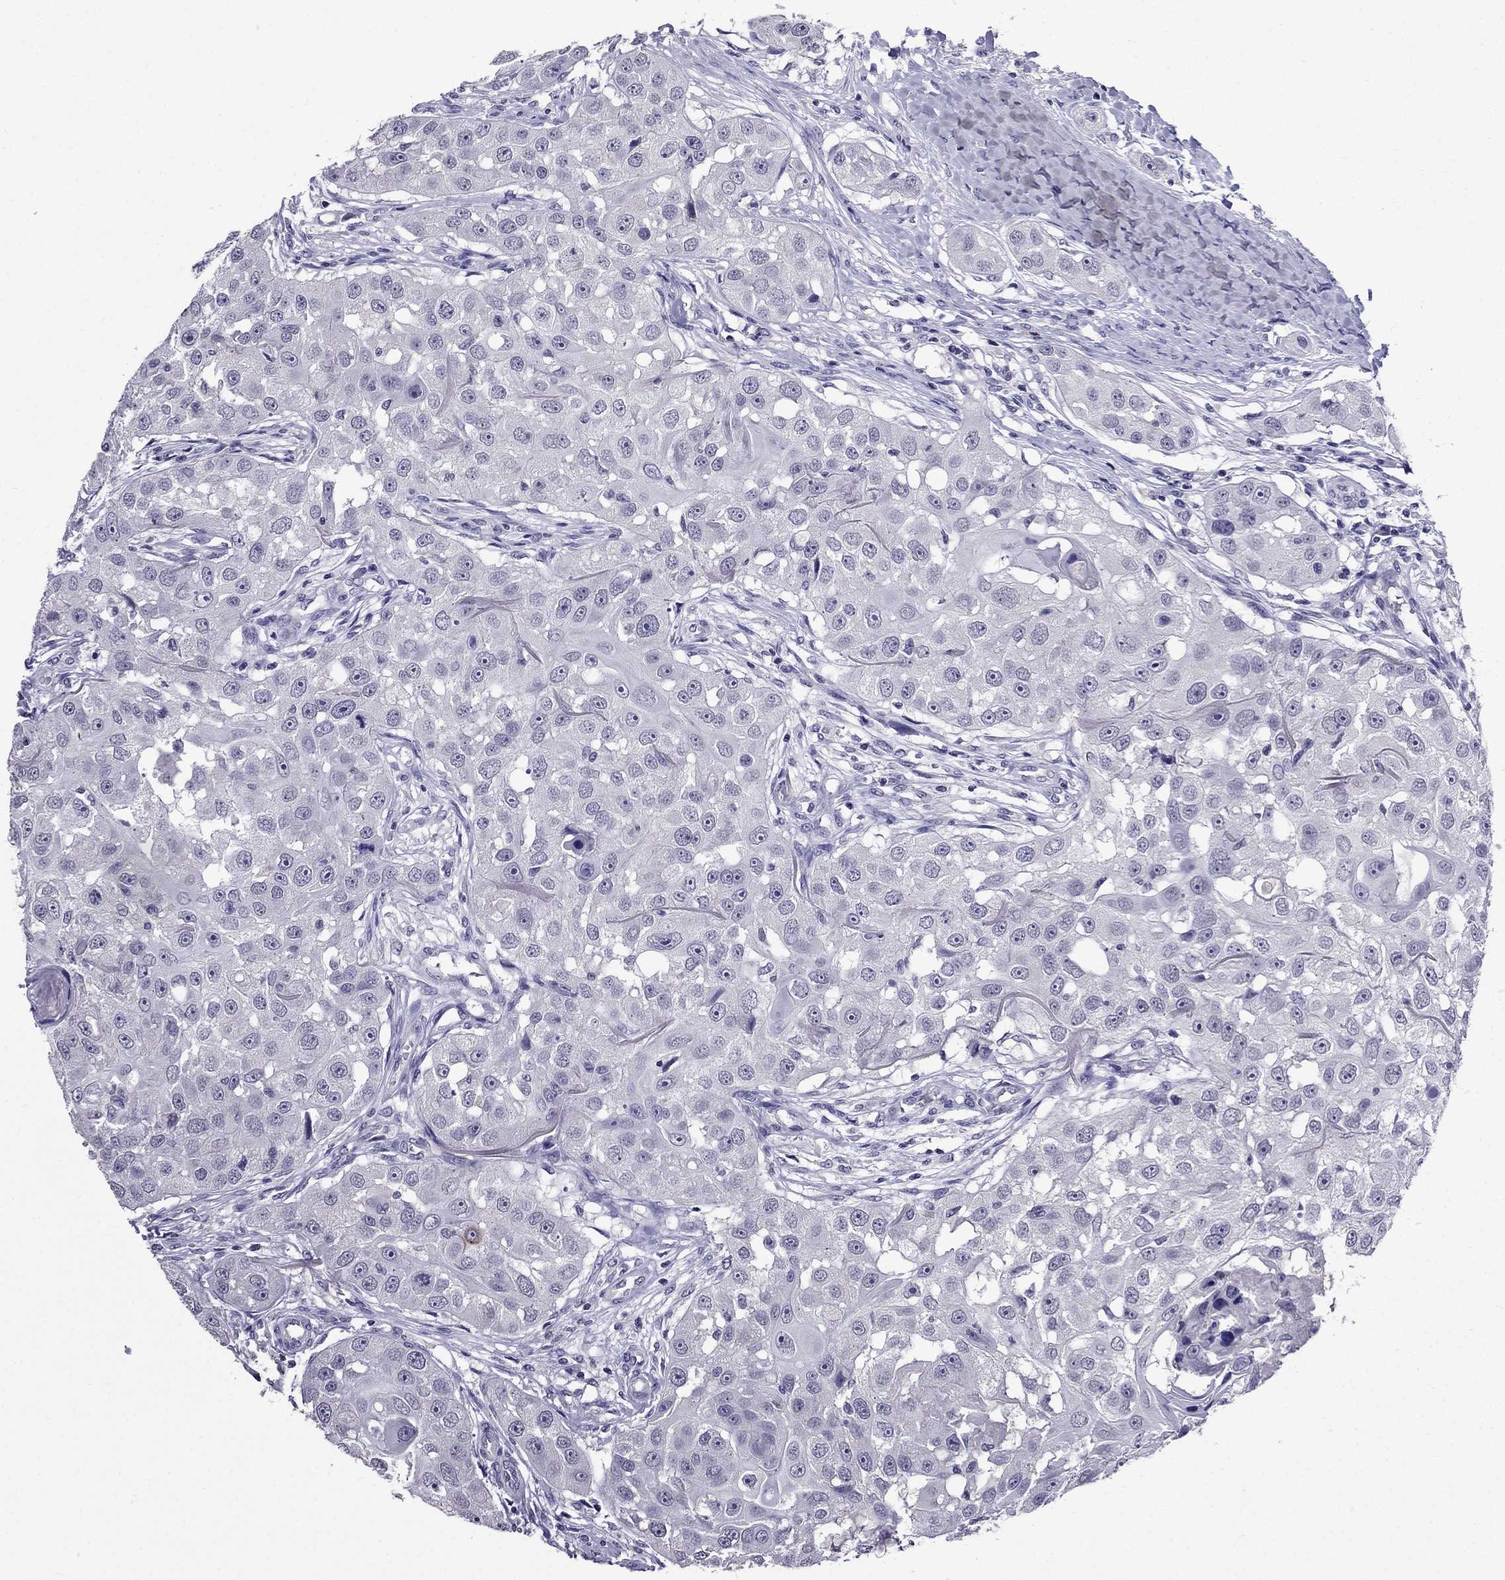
{"staining": {"intensity": "negative", "quantity": "none", "location": "none"}, "tissue": "head and neck cancer", "cell_type": "Tumor cells", "image_type": "cancer", "snomed": [{"axis": "morphology", "description": "Squamous cell carcinoma, NOS"}, {"axis": "topography", "description": "Head-Neck"}], "caption": "Human head and neck cancer stained for a protein using immunohistochemistry reveals no expression in tumor cells.", "gene": "OLFM4", "patient": {"sex": "male", "age": 51}}